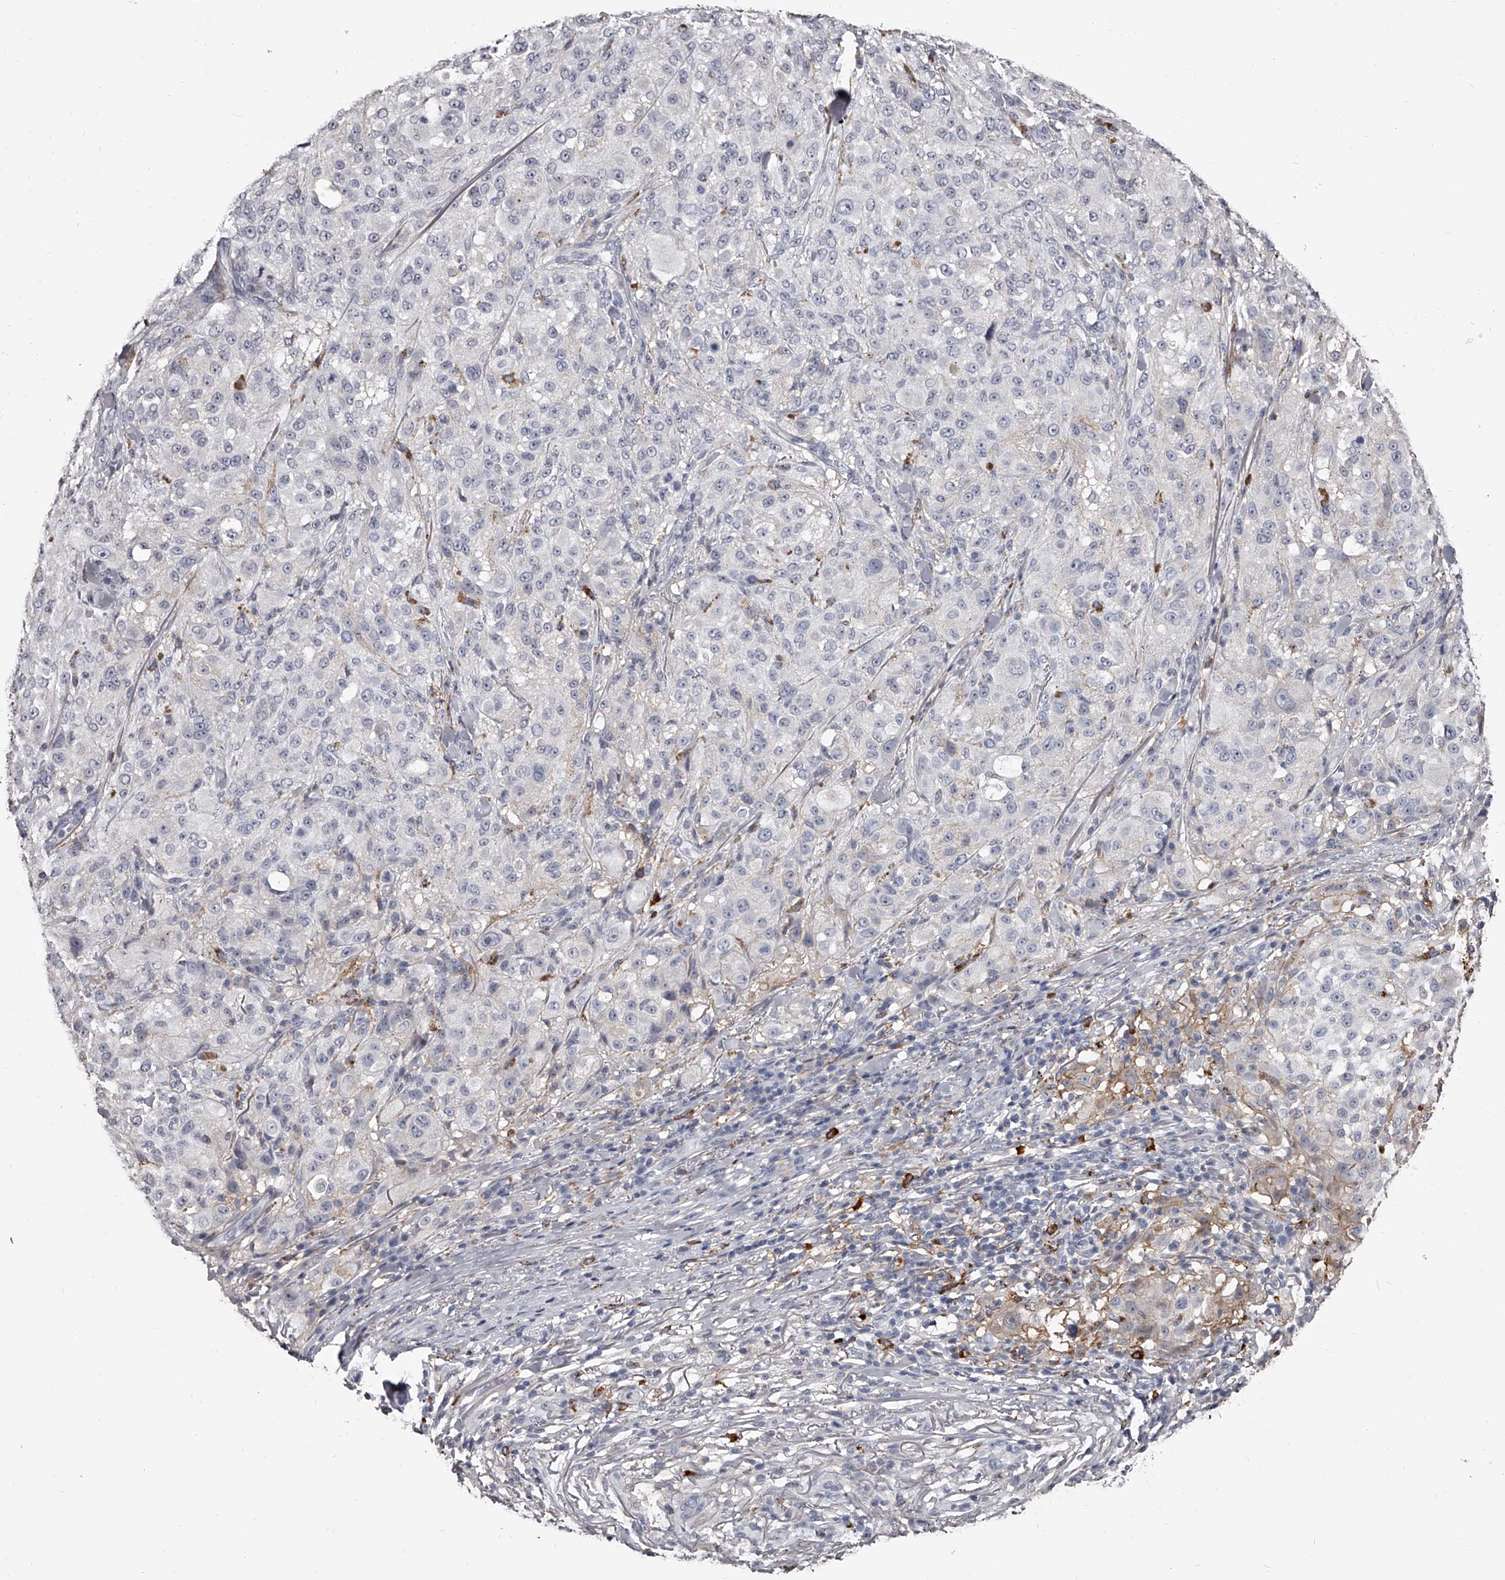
{"staining": {"intensity": "weak", "quantity": "<25%", "location": "cytoplasmic/membranous"}, "tissue": "melanoma", "cell_type": "Tumor cells", "image_type": "cancer", "snomed": [{"axis": "morphology", "description": "Necrosis, NOS"}, {"axis": "morphology", "description": "Malignant melanoma, NOS"}, {"axis": "topography", "description": "Skin"}], "caption": "DAB immunohistochemical staining of malignant melanoma demonstrates no significant staining in tumor cells.", "gene": "PACSIN1", "patient": {"sex": "female", "age": 87}}